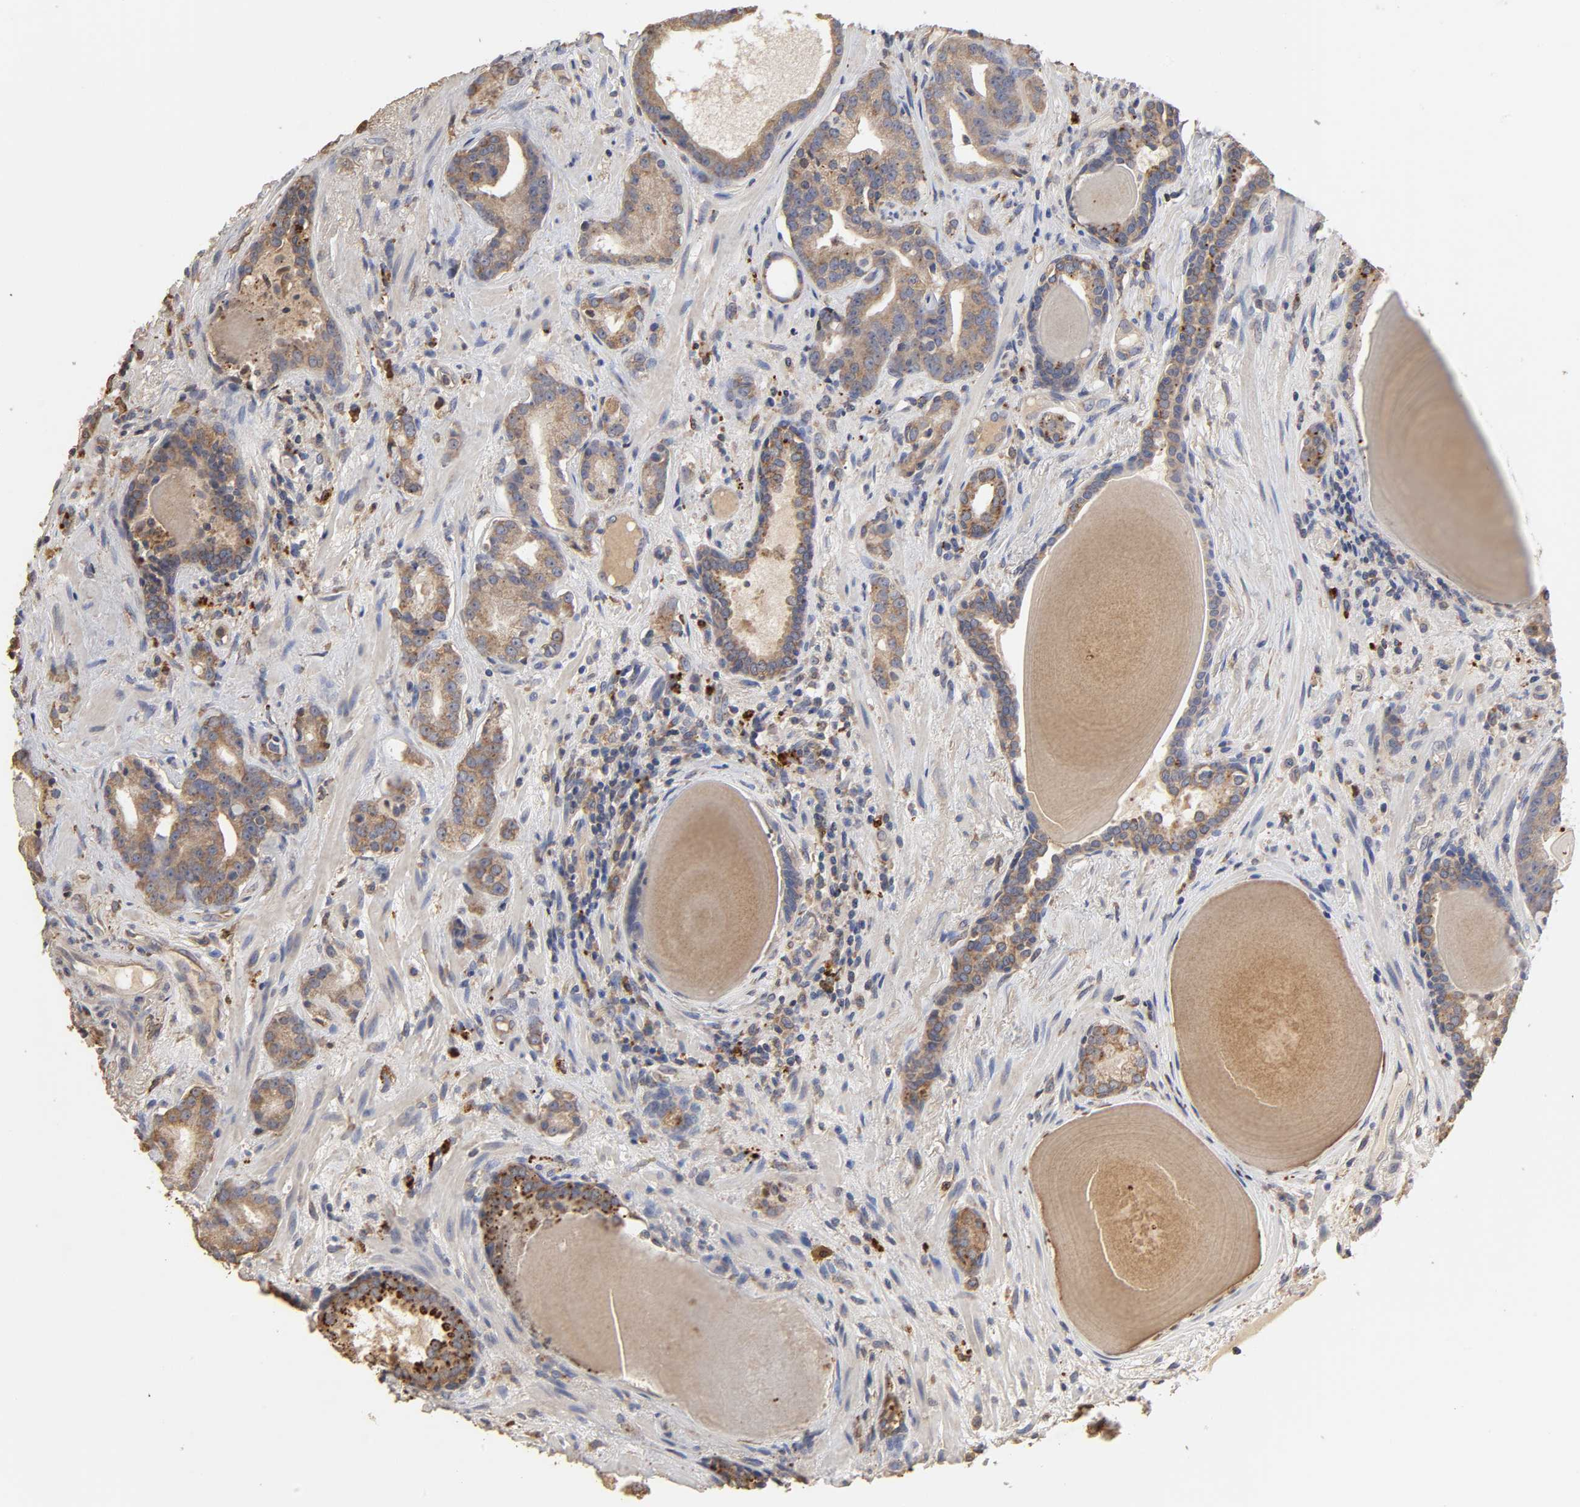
{"staining": {"intensity": "moderate", "quantity": ">75%", "location": "cytoplasmic/membranous"}, "tissue": "prostate cancer", "cell_type": "Tumor cells", "image_type": "cancer", "snomed": [{"axis": "morphology", "description": "Adenocarcinoma, Low grade"}, {"axis": "topography", "description": "Prostate"}], "caption": "Protein expression analysis of human prostate cancer (adenocarcinoma (low-grade)) reveals moderate cytoplasmic/membranous staining in about >75% of tumor cells. (DAB = brown stain, brightfield microscopy at high magnification).", "gene": "EIF4G2", "patient": {"sex": "male", "age": 63}}